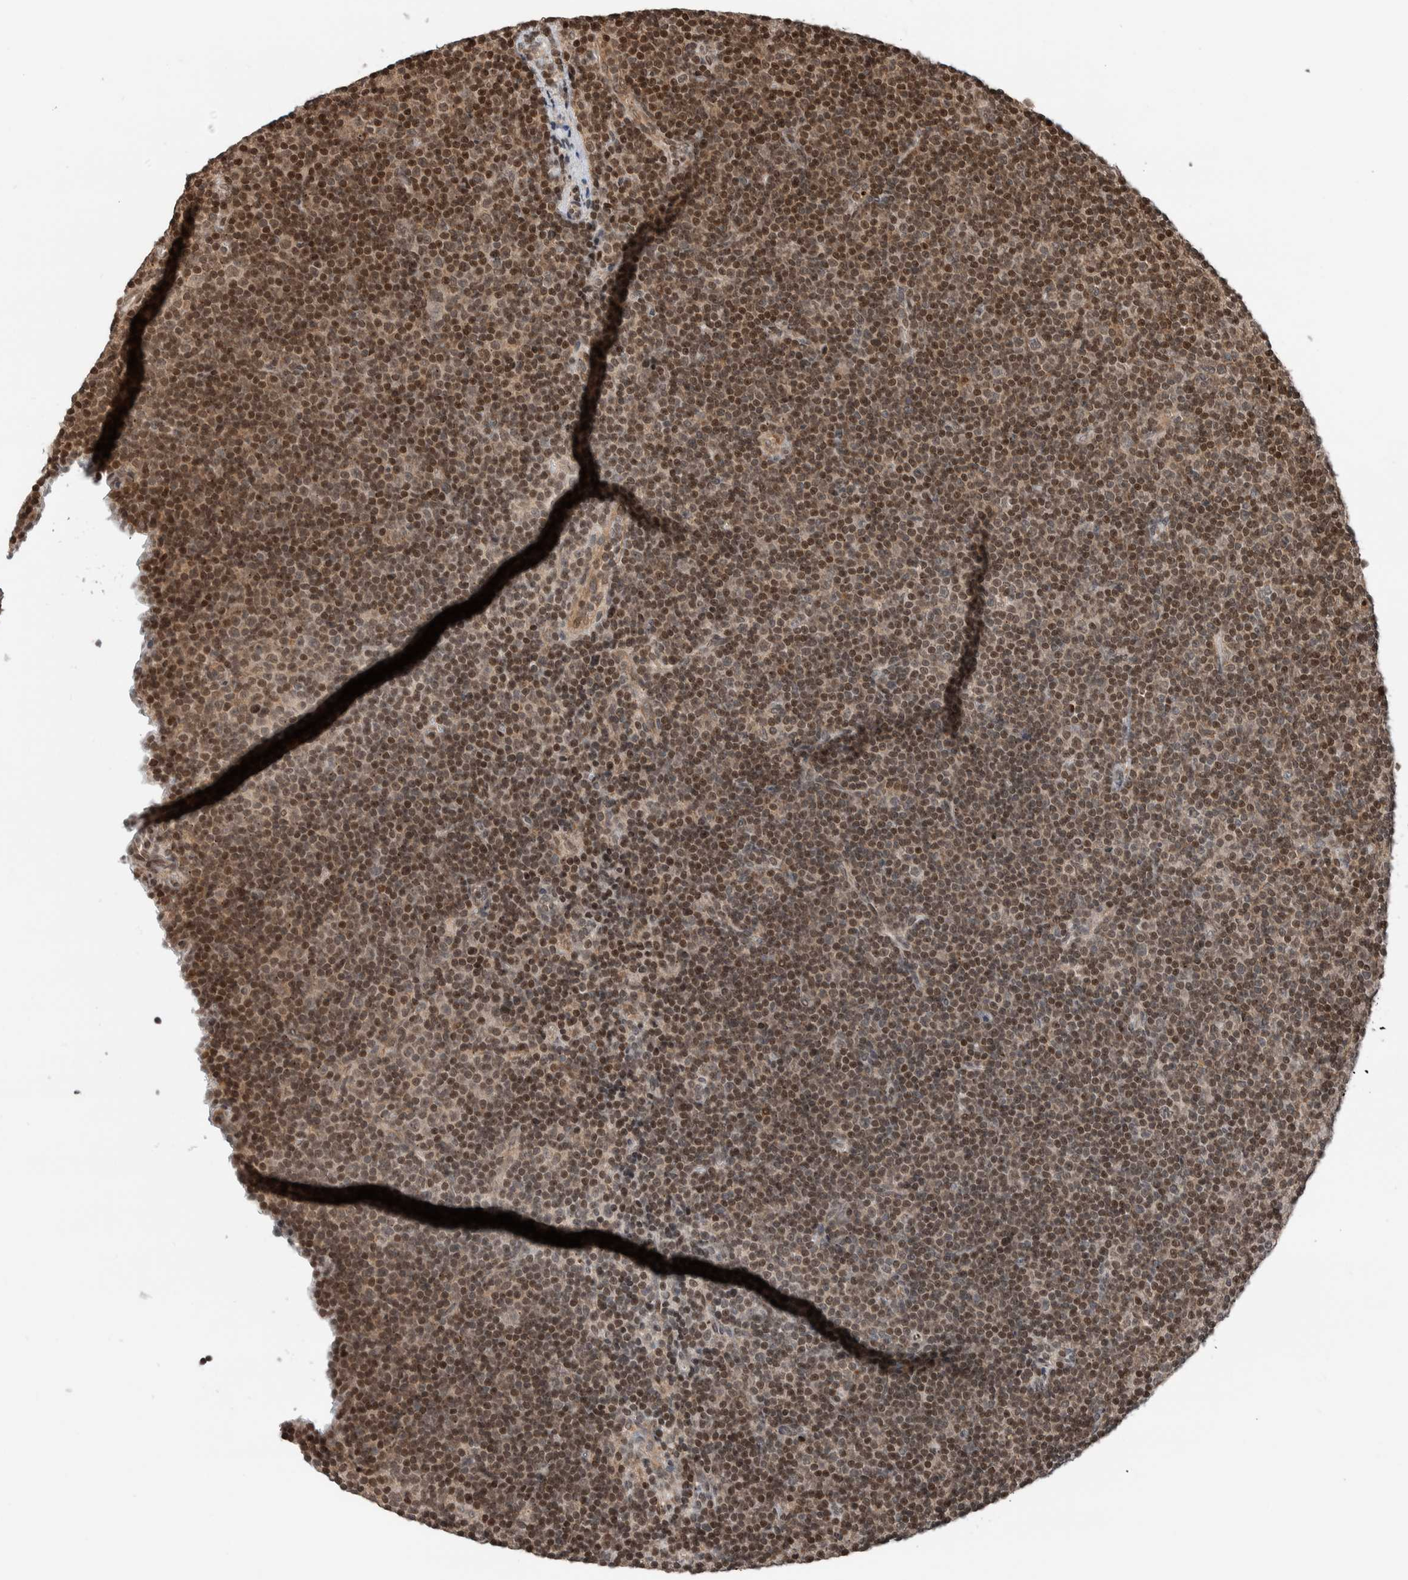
{"staining": {"intensity": "moderate", "quantity": ">75%", "location": "nuclear"}, "tissue": "lymphoma", "cell_type": "Tumor cells", "image_type": "cancer", "snomed": [{"axis": "morphology", "description": "Malignant lymphoma, non-Hodgkin's type, Low grade"}, {"axis": "topography", "description": "Lymph node"}], "caption": "Lymphoma stained with DAB (3,3'-diaminobenzidine) immunohistochemistry (IHC) displays medium levels of moderate nuclear staining in approximately >75% of tumor cells. The protein is stained brown, and the nuclei are stained in blue (DAB (3,3'-diaminobenzidine) IHC with brightfield microscopy, high magnification).", "gene": "NPLOC4", "patient": {"sex": "female", "age": 67}}